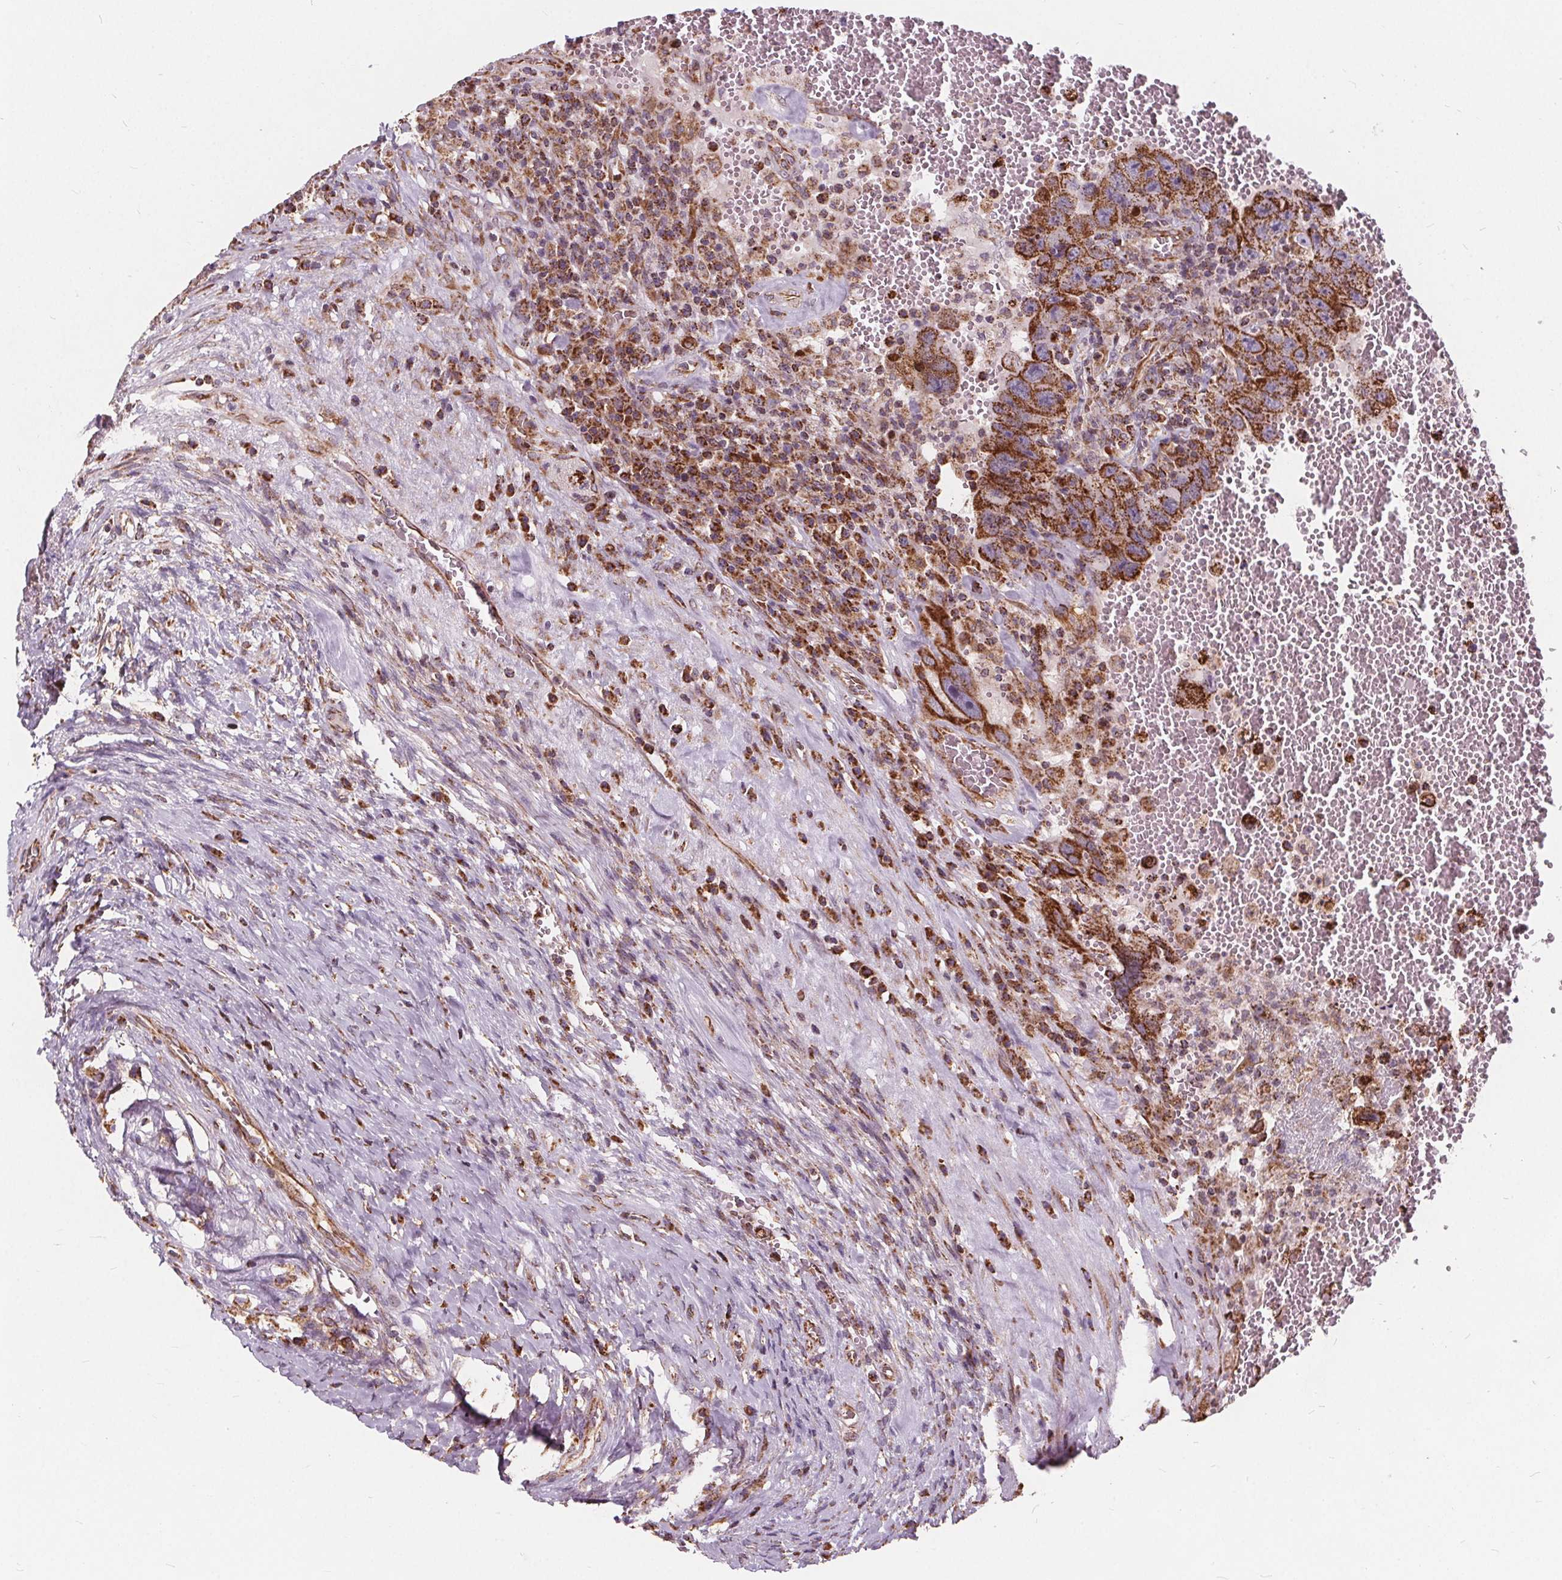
{"staining": {"intensity": "strong", "quantity": ">75%", "location": "cytoplasmic/membranous"}, "tissue": "testis cancer", "cell_type": "Tumor cells", "image_type": "cancer", "snomed": [{"axis": "morphology", "description": "Carcinoma, Embryonal, NOS"}, {"axis": "topography", "description": "Testis"}], "caption": "This image shows IHC staining of testis cancer, with high strong cytoplasmic/membranous expression in about >75% of tumor cells.", "gene": "PLSCR3", "patient": {"sex": "male", "age": 26}}